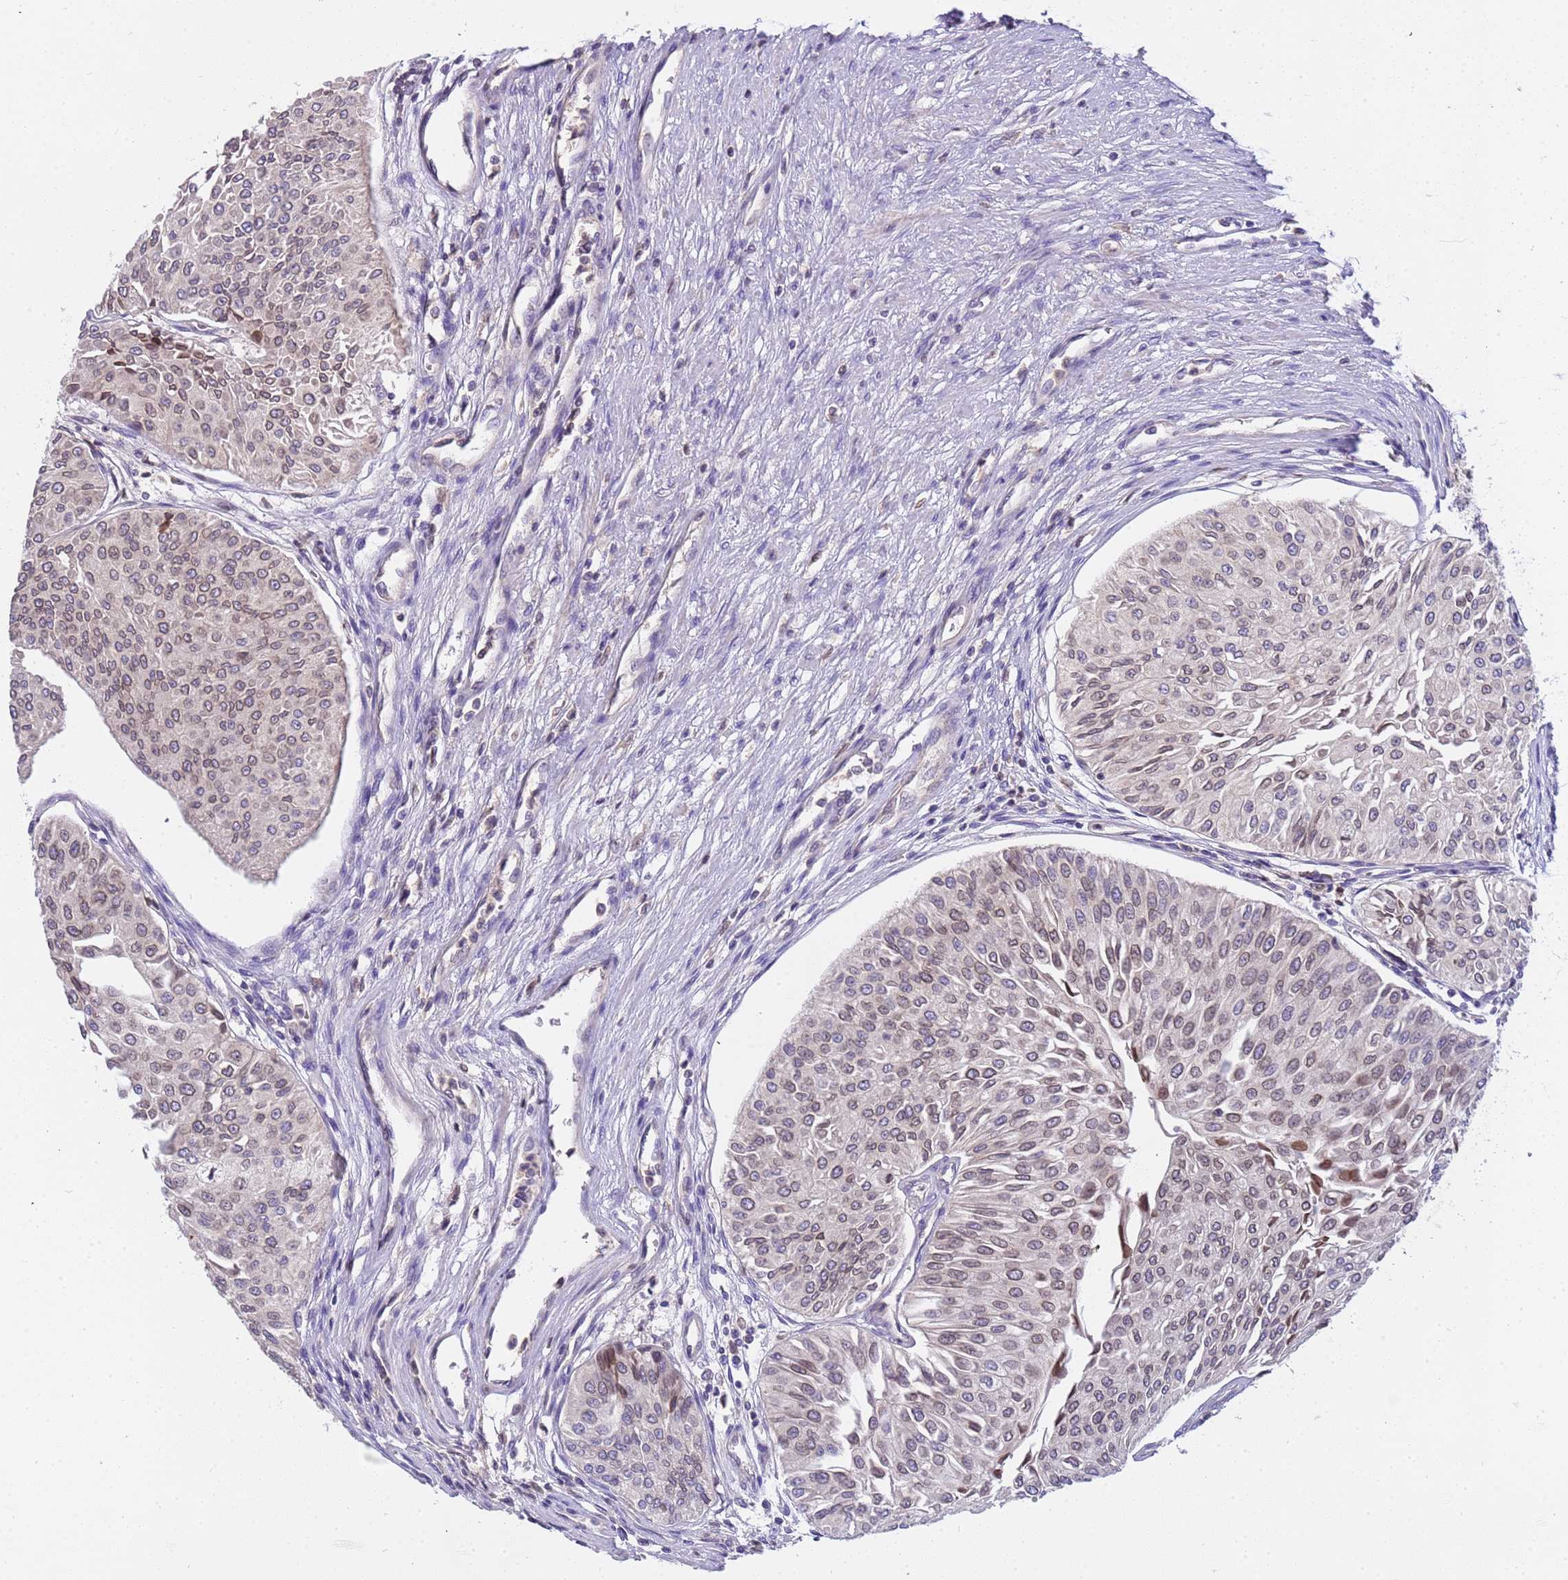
{"staining": {"intensity": "moderate", "quantity": "<25%", "location": "cytoplasmic/membranous,nuclear"}, "tissue": "urothelial cancer", "cell_type": "Tumor cells", "image_type": "cancer", "snomed": [{"axis": "morphology", "description": "Urothelial carcinoma, Low grade"}, {"axis": "topography", "description": "Urinary bladder"}], "caption": "This micrograph shows IHC staining of human urothelial carcinoma (low-grade), with low moderate cytoplasmic/membranous and nuclear expression in about <25% of tumor cells.", "gene": "PLCXD3", "patient": {"sex": "male", "age": 67}}